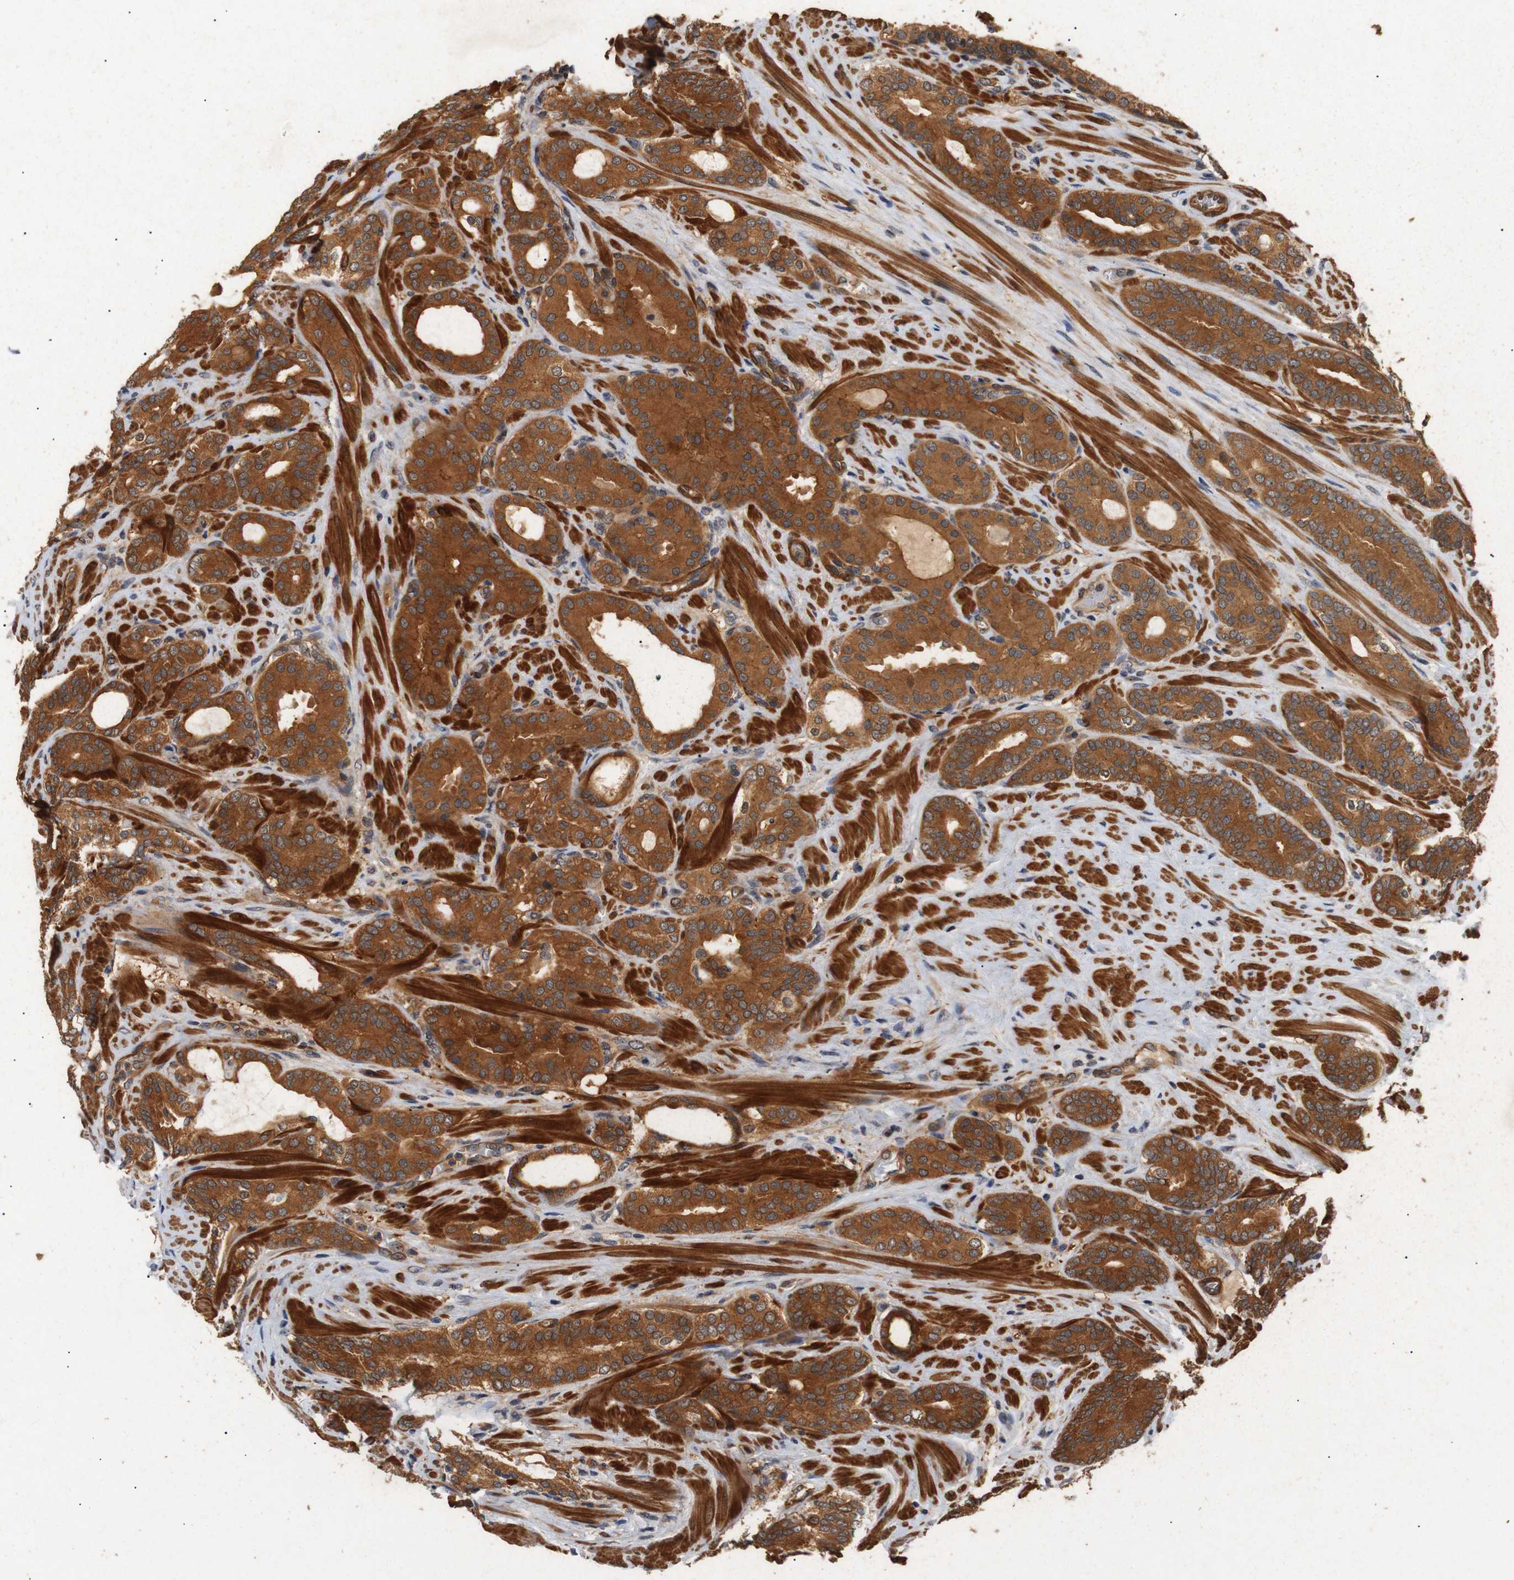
{"staining": {"intensity": "strong", "quantity": ">75%", "location": "cytoplasmic/membranous"}, "tissue": "prostate cancer", "cell_type": "Tumor cells", "image_type": "cancer", "snomed": [{"axis": "morphology", "description": "Adenocarcinoma, Low grade"}, {"axis": "topography", "description": "Prostate"}], "caption": "A photomicrograph of prostate cancer (adenocarcinoma (low-grade)) stained for a protein reveals strong cytoplasmic/membranous brown staining in tumor cells. (Brightfield microscopy of DAB IHC at high magnification).", "gene": "PAWR", "patient": {"sex": "male", "age": 63}}